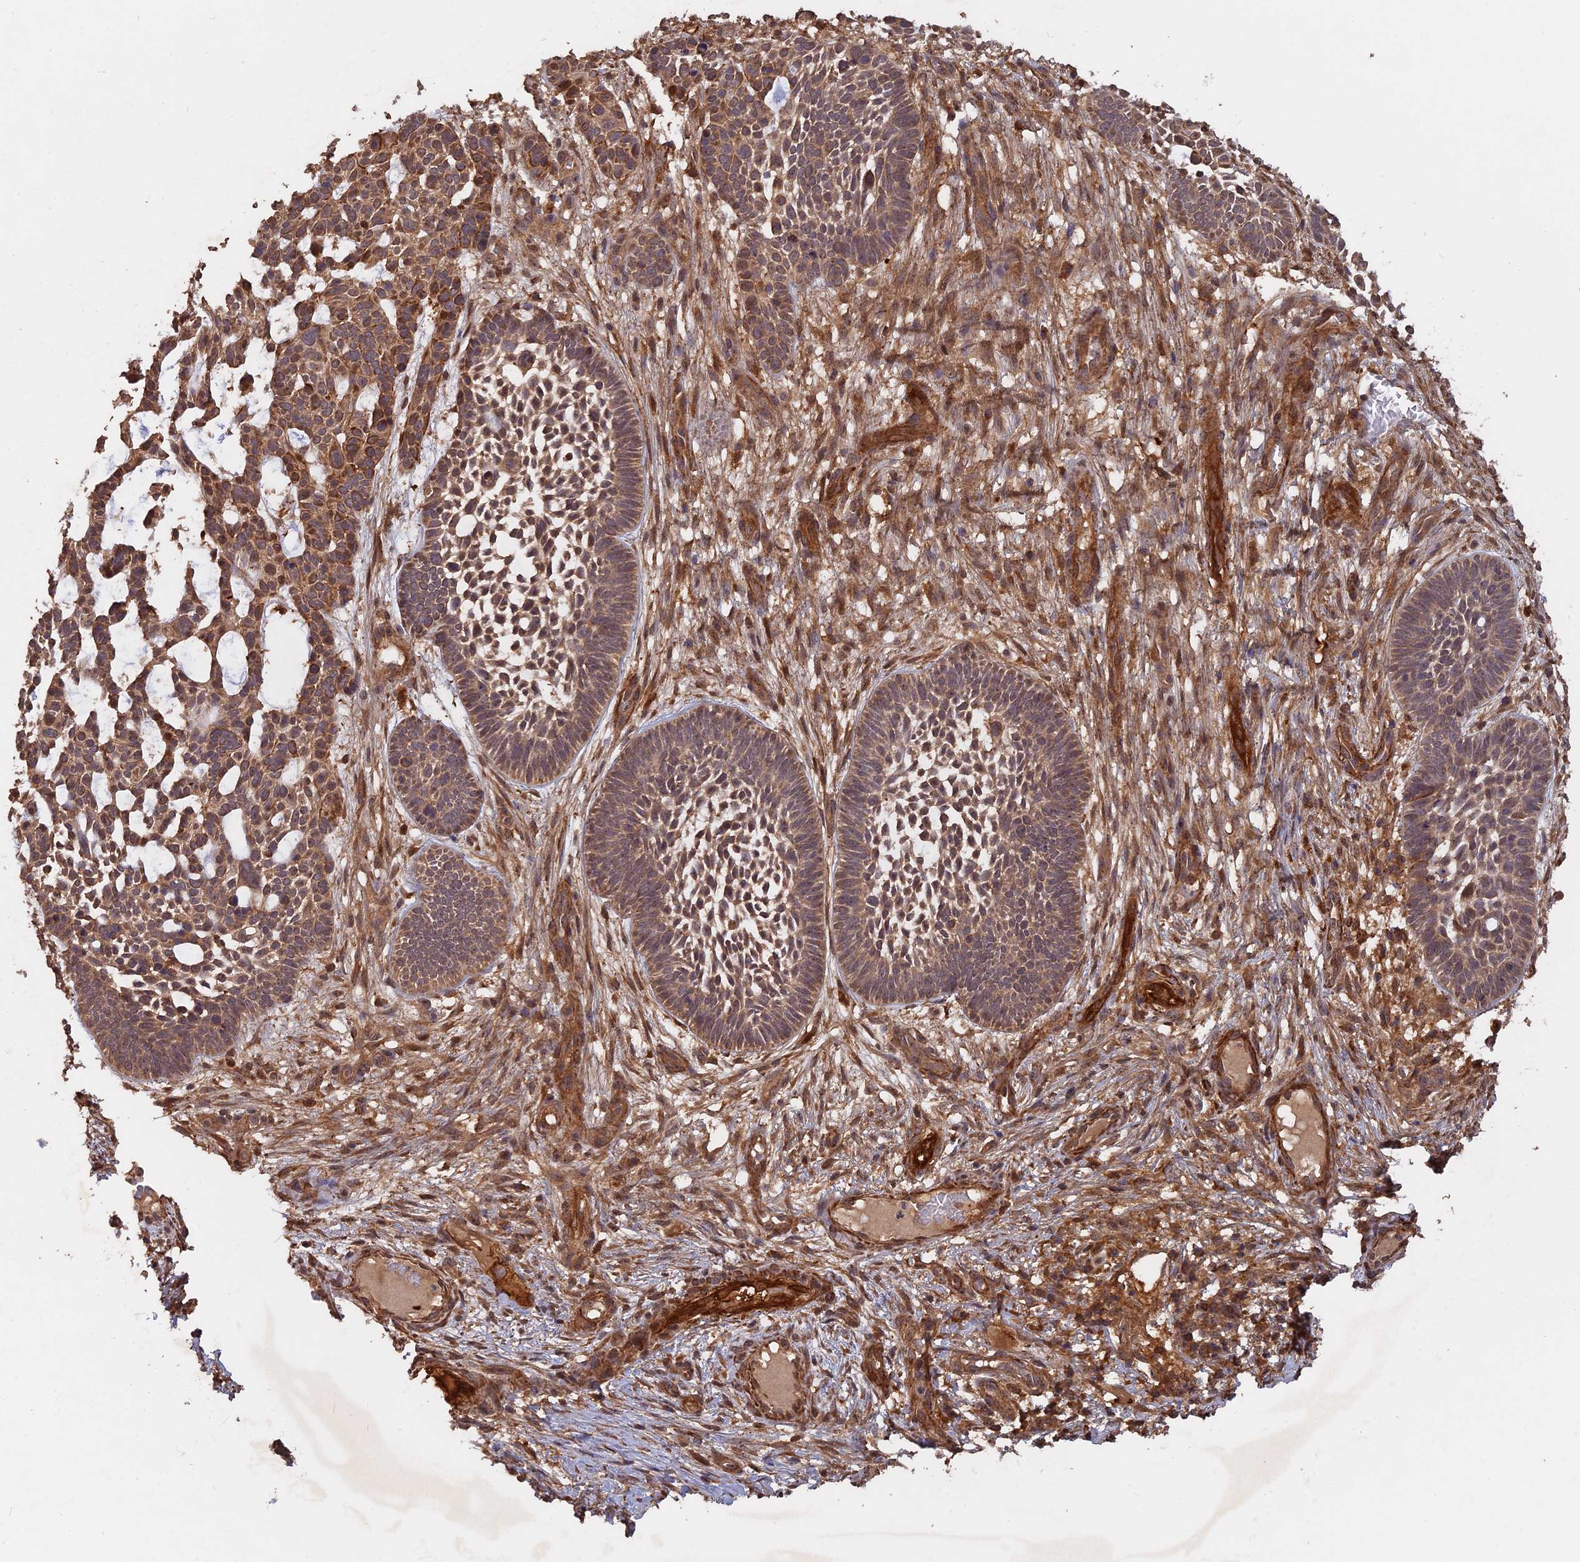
{"staining": {"intensity": "moderate", "quantity": ">75%", "location": "cytoplasmic/membranous"}, "tissue": "skin cancer", "cell_type": "Tumor cells", "image_type": "cancer", "snomed": [{"axis": "morphology", "description": "Basal cell carcinoma"}, {"axis": "topography", "description": "Skin"}], "caption": "Protein staining of basal cell carcinoma (skin) tissue reveals moderate cytoplasmic/membranous expression in about >75% of tumor cells.", "gene": "SAC3D1", "patient": {"sex": "male", "age": 89}}